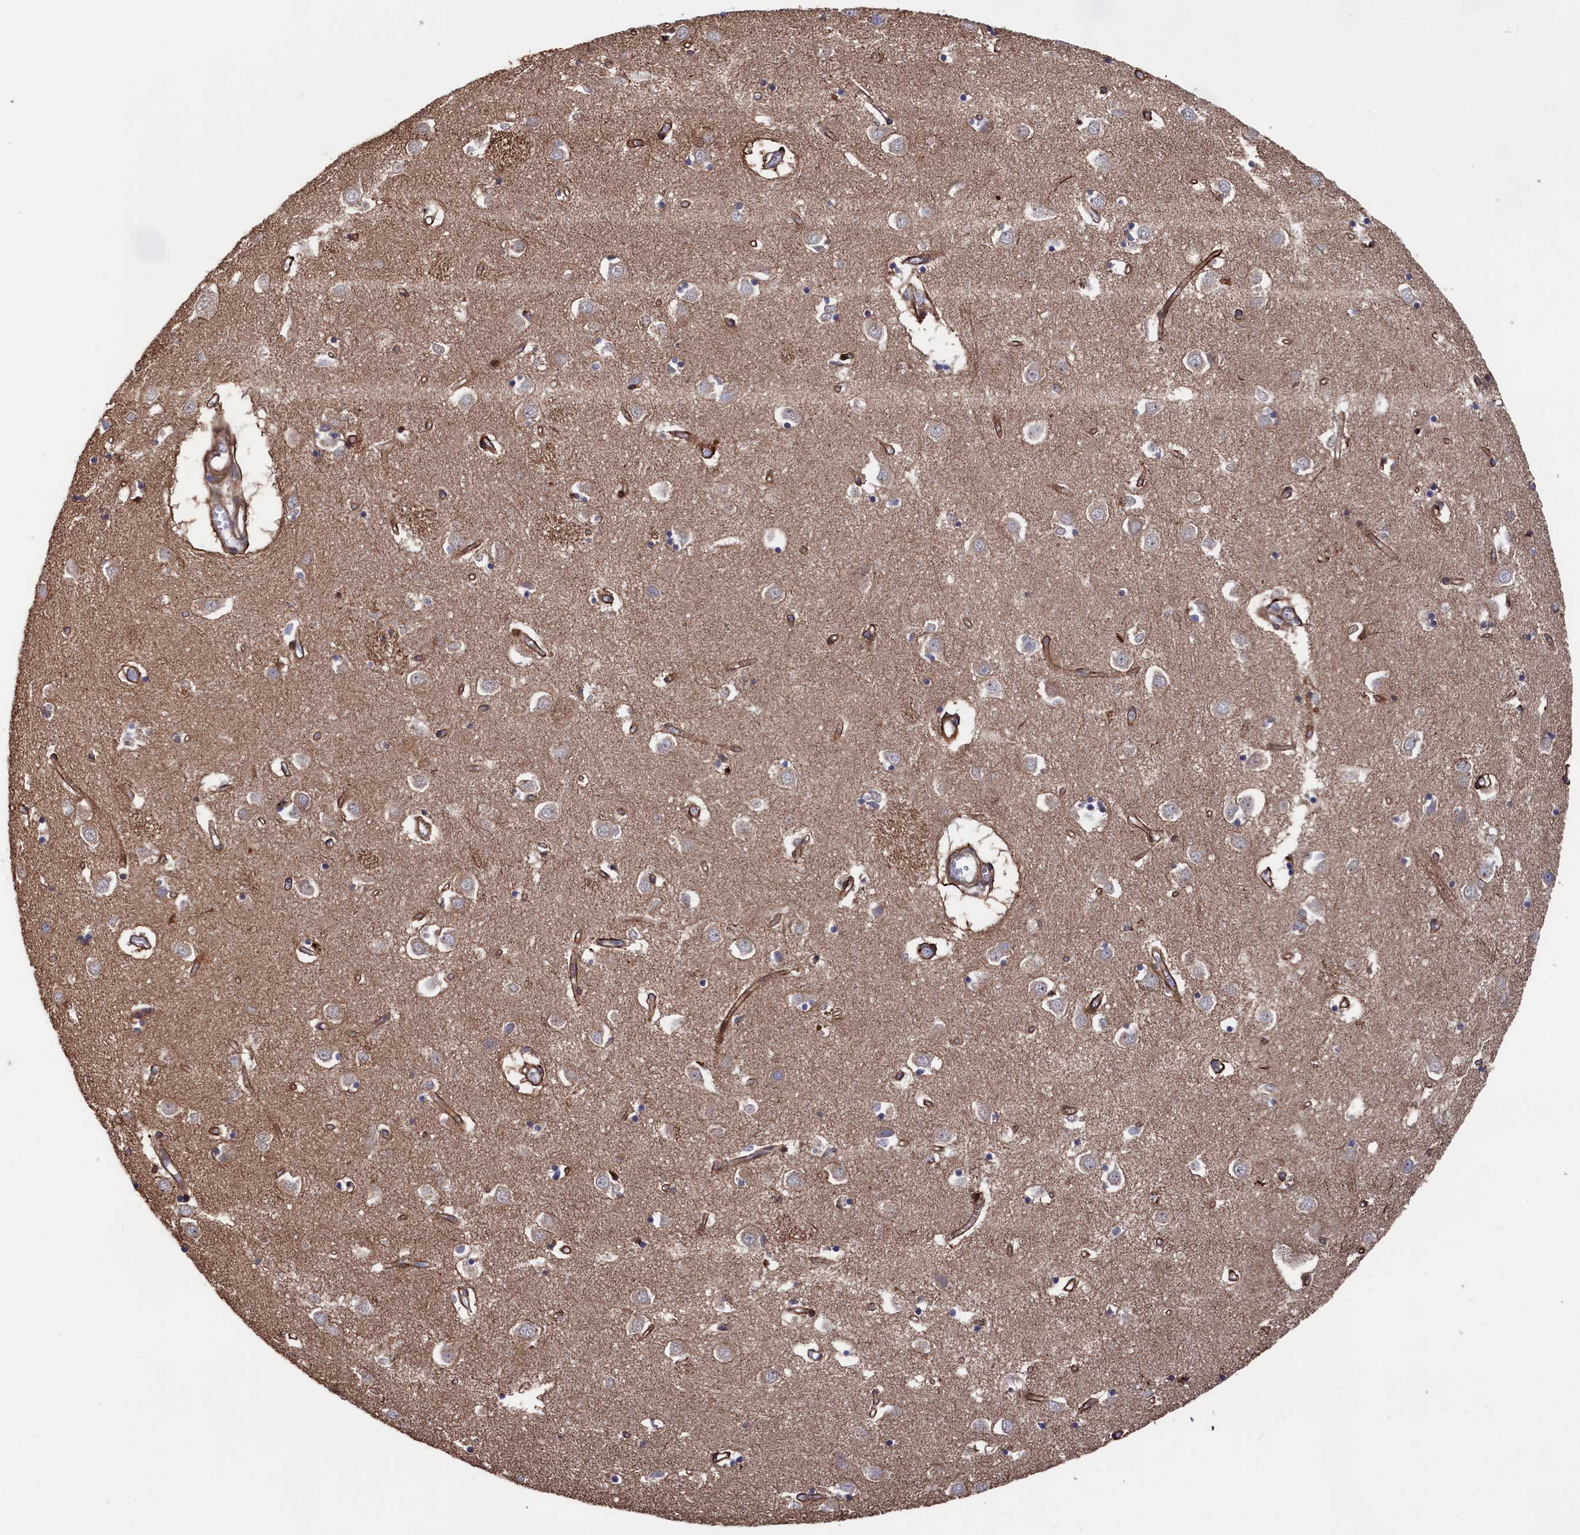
{"staining": {"intensity": "weak", "quantity": "25%-75%", "location": "cytoplasmic/membranous"}, "tissue": "caudate", "cell_type": "Glial cells", "image_type": "normal", "snomed": [{"axis": "morphology", "description": "Normal tissue, NOS"}, {"axis": "topography", "description": "Lateral ventricle wall"}], "caption": "Glial cells display weak cytoplasmic/membranous expression in about 25%-75% of cells in benign caudate.", "gene": "ZNF891", "patient": {"sex": "male", "age": 70}}